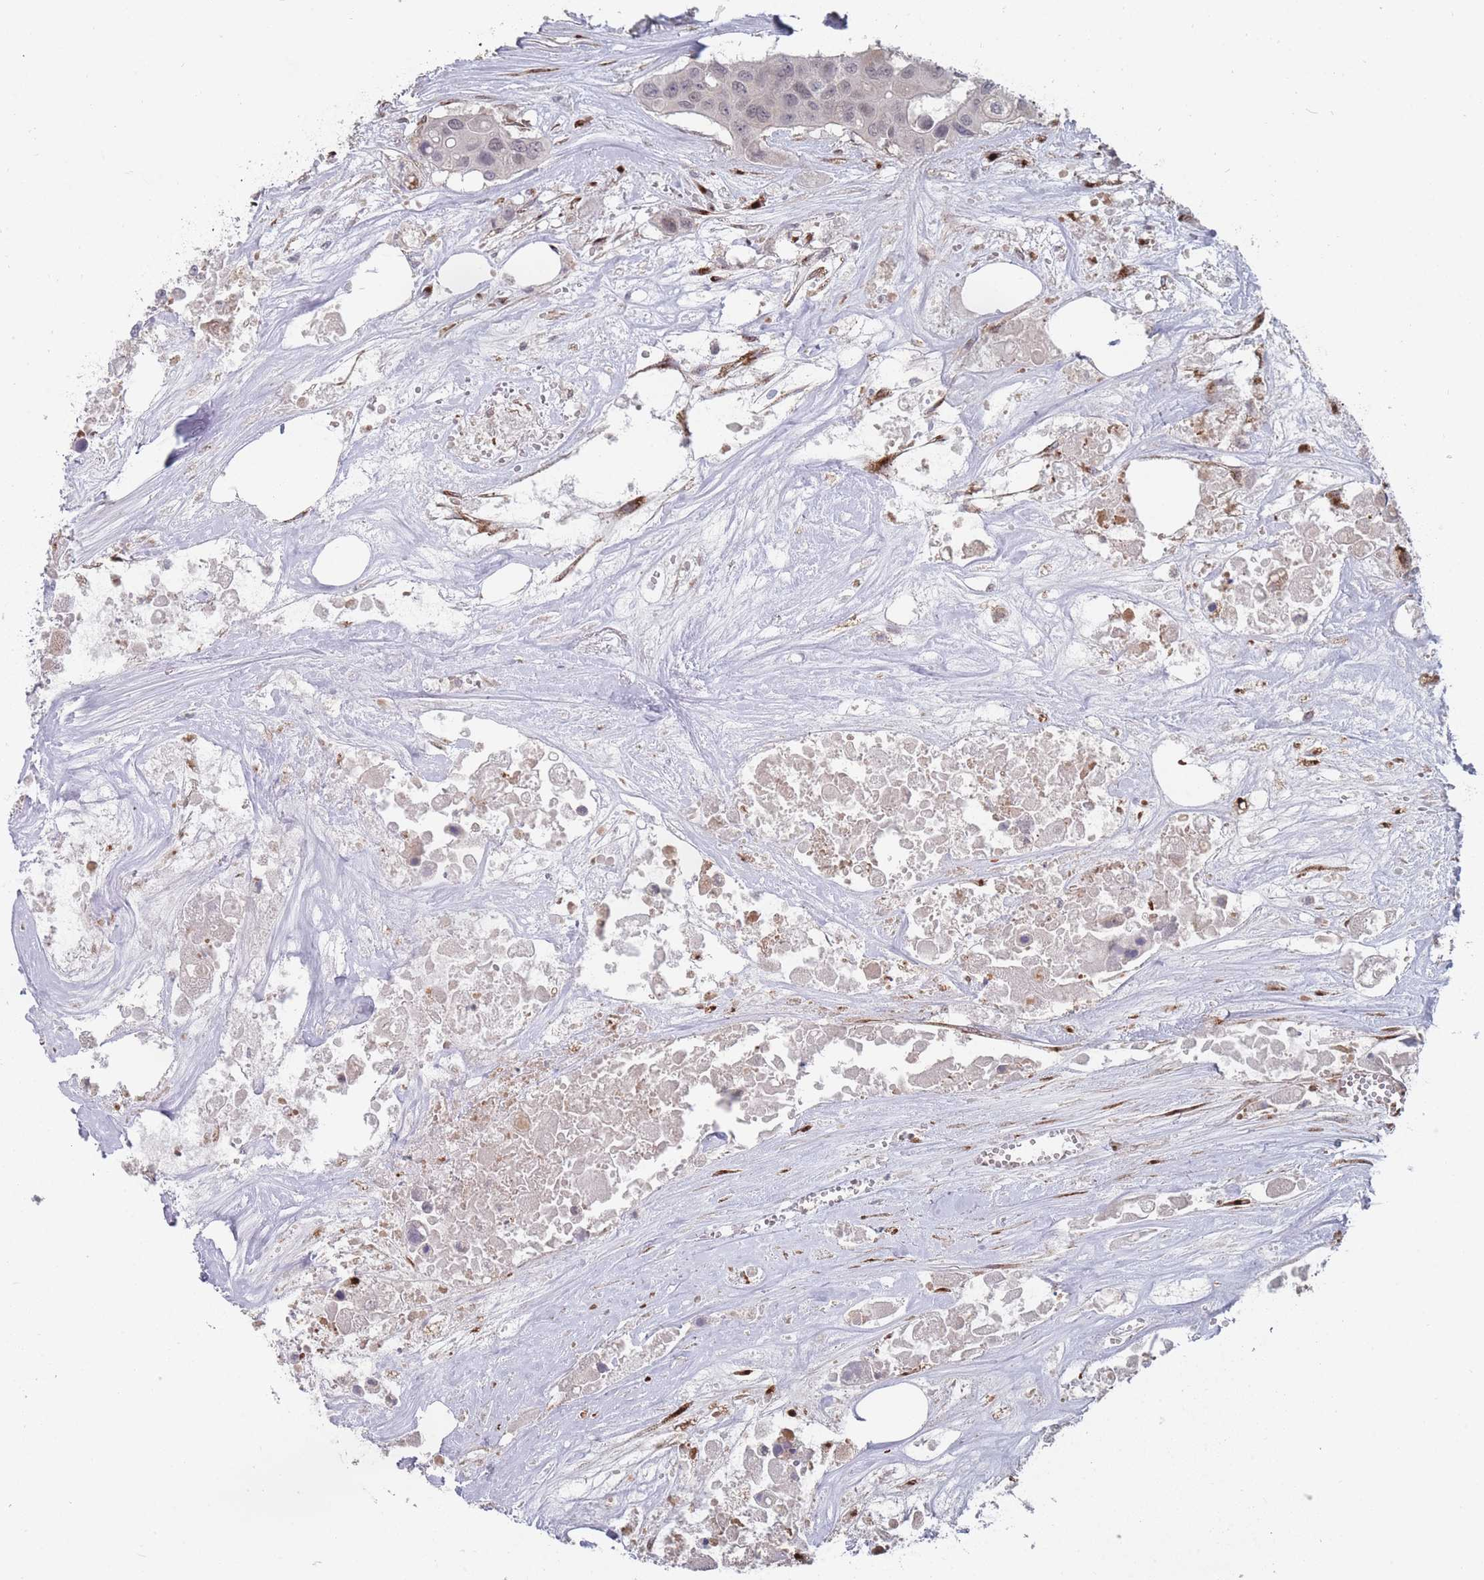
{"staining": {"intensity": "weak", "quantity": "<25%", "location": "cytoplasmic/membranous,nuclear"}, "tissue": "colorectal cancer", "cell_type": "Tumor cells", "image_type": "cancer", "snomed": [{"axis": "morphology", "description": "Adenocarcinoma, NOS"}, {"axis": "topography", "description": "Colon"}], "caption": "Tumor cells show no significant protein expression in adenocarcinoma (colorectal).", "gene": "CNTRL", "patient": {"sex": "male", "age": 77}}